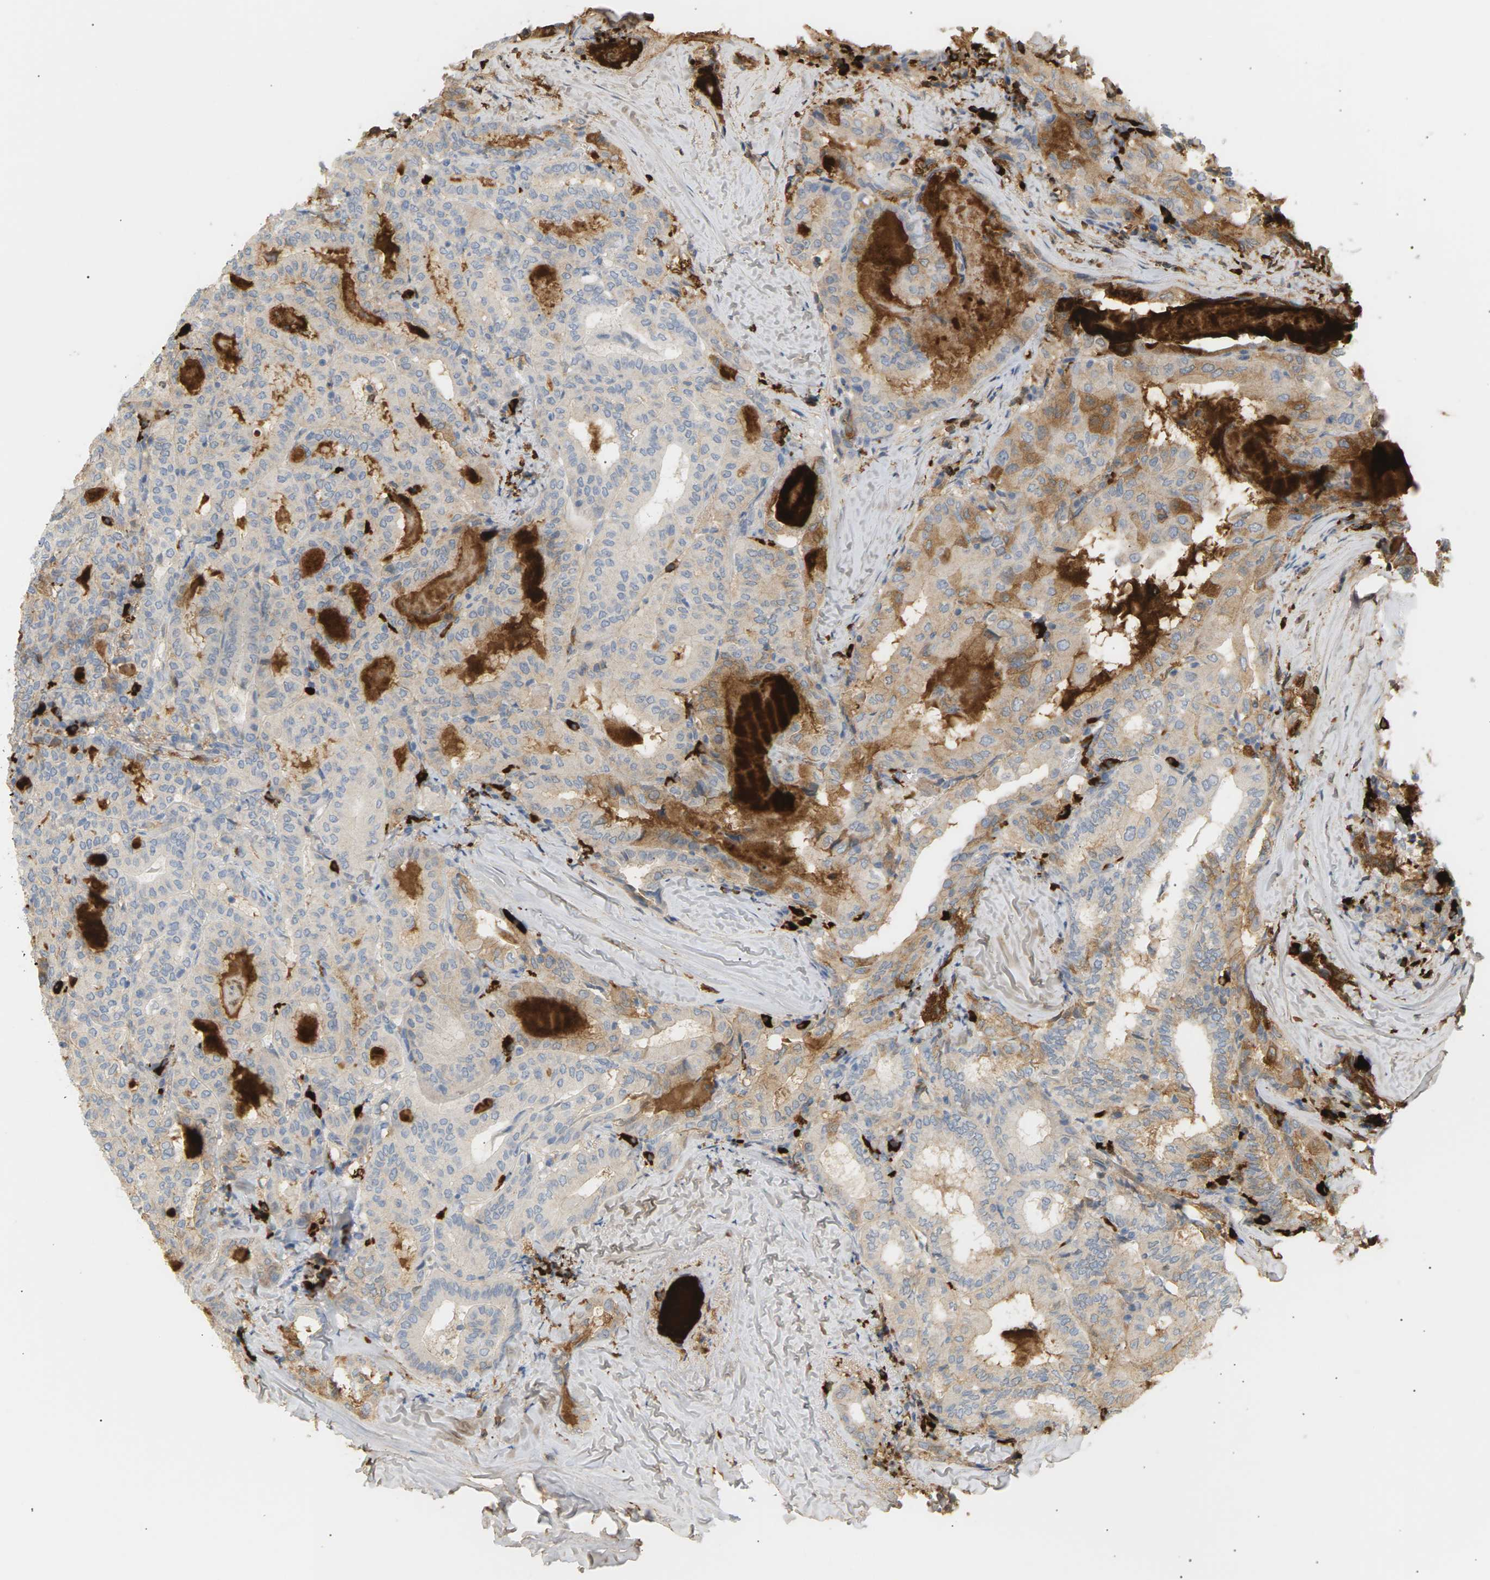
{"staining": {"intensity": "weak", "quantity": ">75%", "location": "cytoplasmic/membranous"}, "tissue": "thyroid cancer", "cell_type": "Tumor cells", "image_type": "cancer", "snomed": [{"axis": "morphology", "description": "Papillary adenocarcinoma, NOS"}, {"axis": "topography", "description": "Thyroid gland"}], "caption": "Protein staining by immunohistochemistry demonstrates weak cytoplasmic/membranous positivity in about >75% of tumor cells in thyroid papillary adenocarcinoma. Immunohistochemistry (ihc) stains the protein in brown and the nuclei are stained blue.", "gene": "IGLC3", "patient": {"sex": "female", "age": 42}}